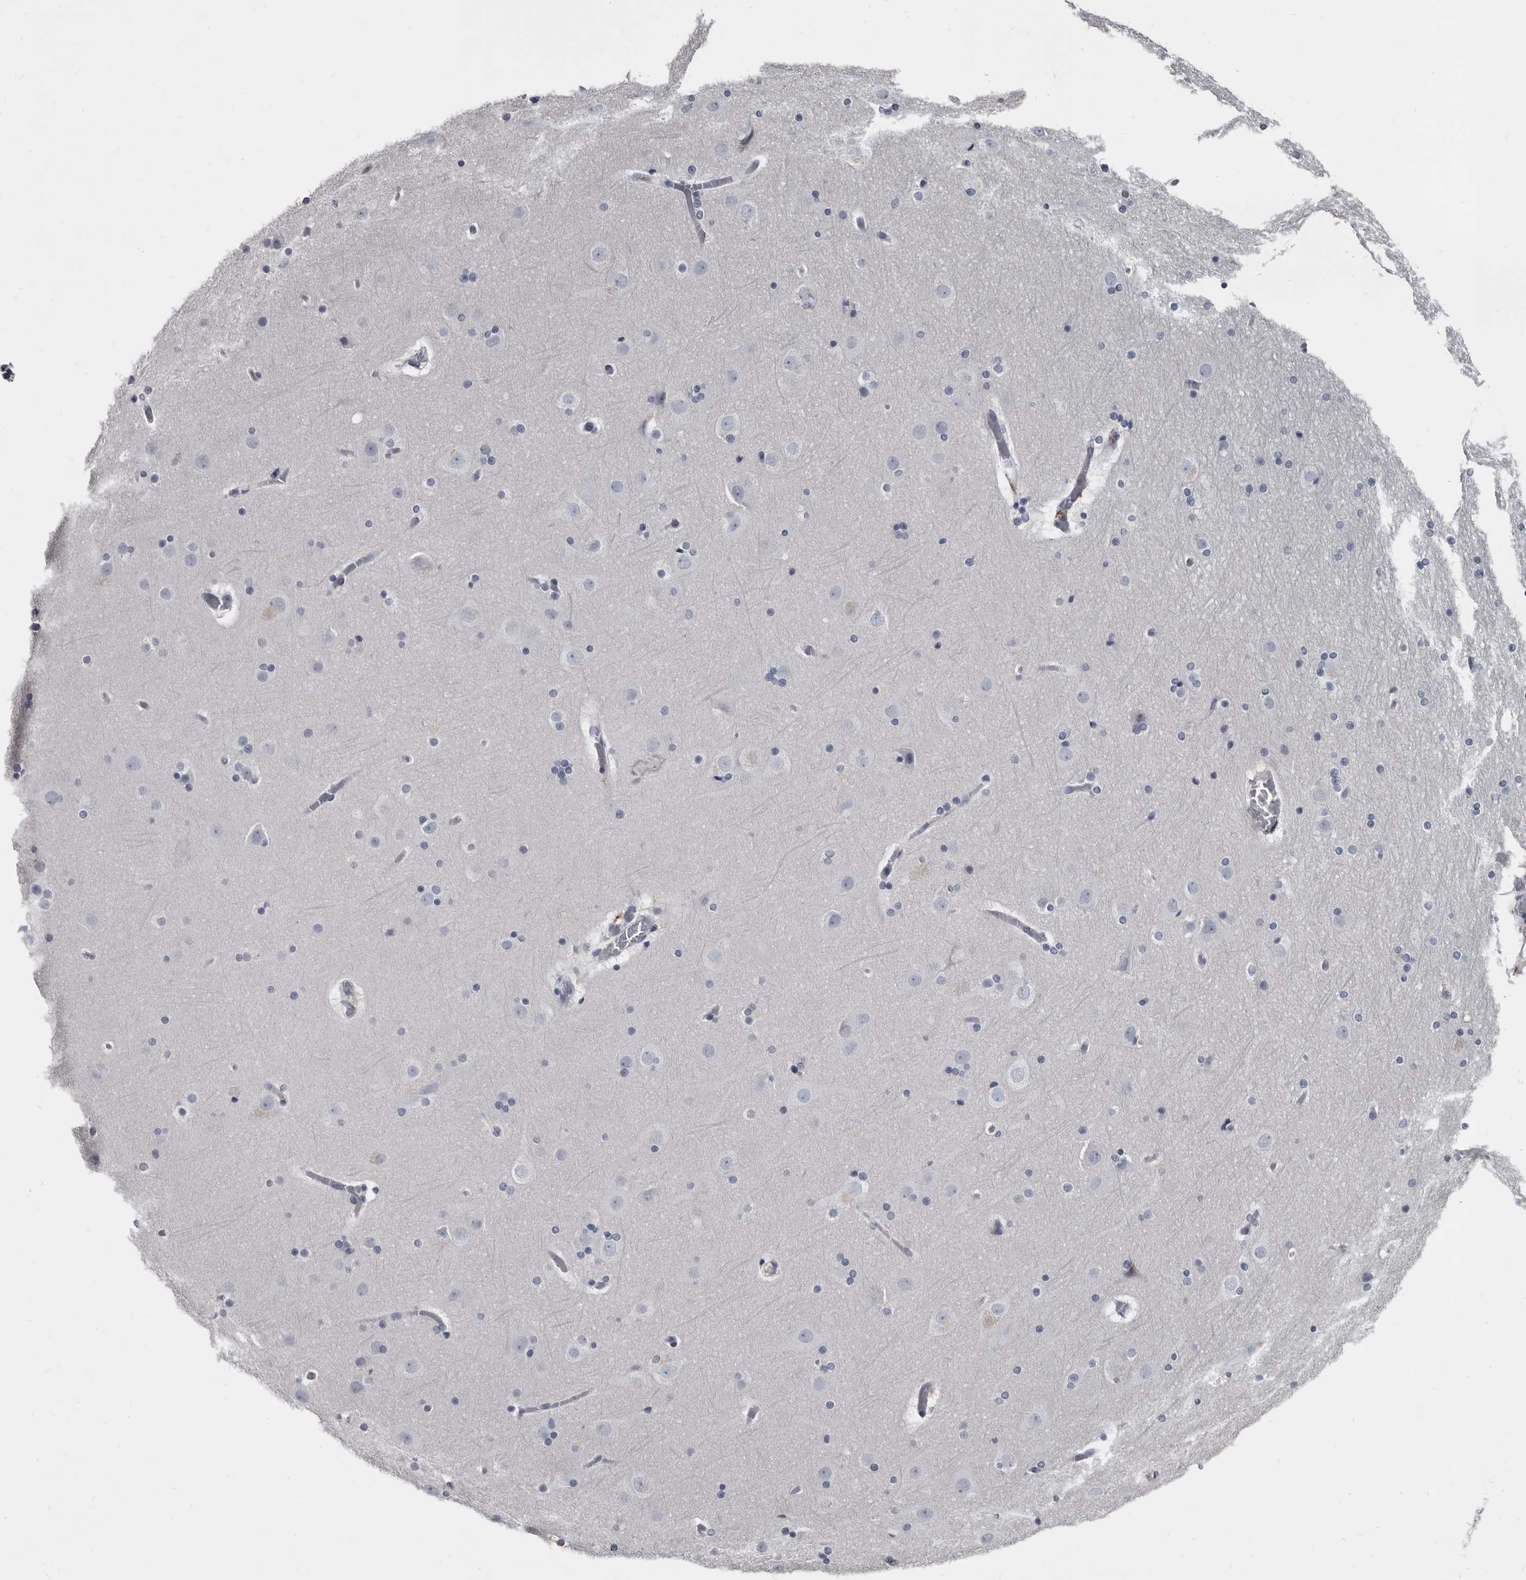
{"staining": {"intensity": "negative", "quantity": "none", "location": "none"}, "tissue": "cerebral cortex", "cell_type": "Endothelial cells", "image_type": "normal", "snomed": [{"axis": "morphology", "description": "Normal tissue, NOS"}, {"axis": "topography", "description": "Cerebral cortex"}], "caption": "An immunohistochemistry (IHC) micrograph of unremarkable cerebral cortex is shown. There is no staining in endothelial cells of cerebral cortex.", "gene": "GREB1", "patient": {"sex": "male", "age": 57}}